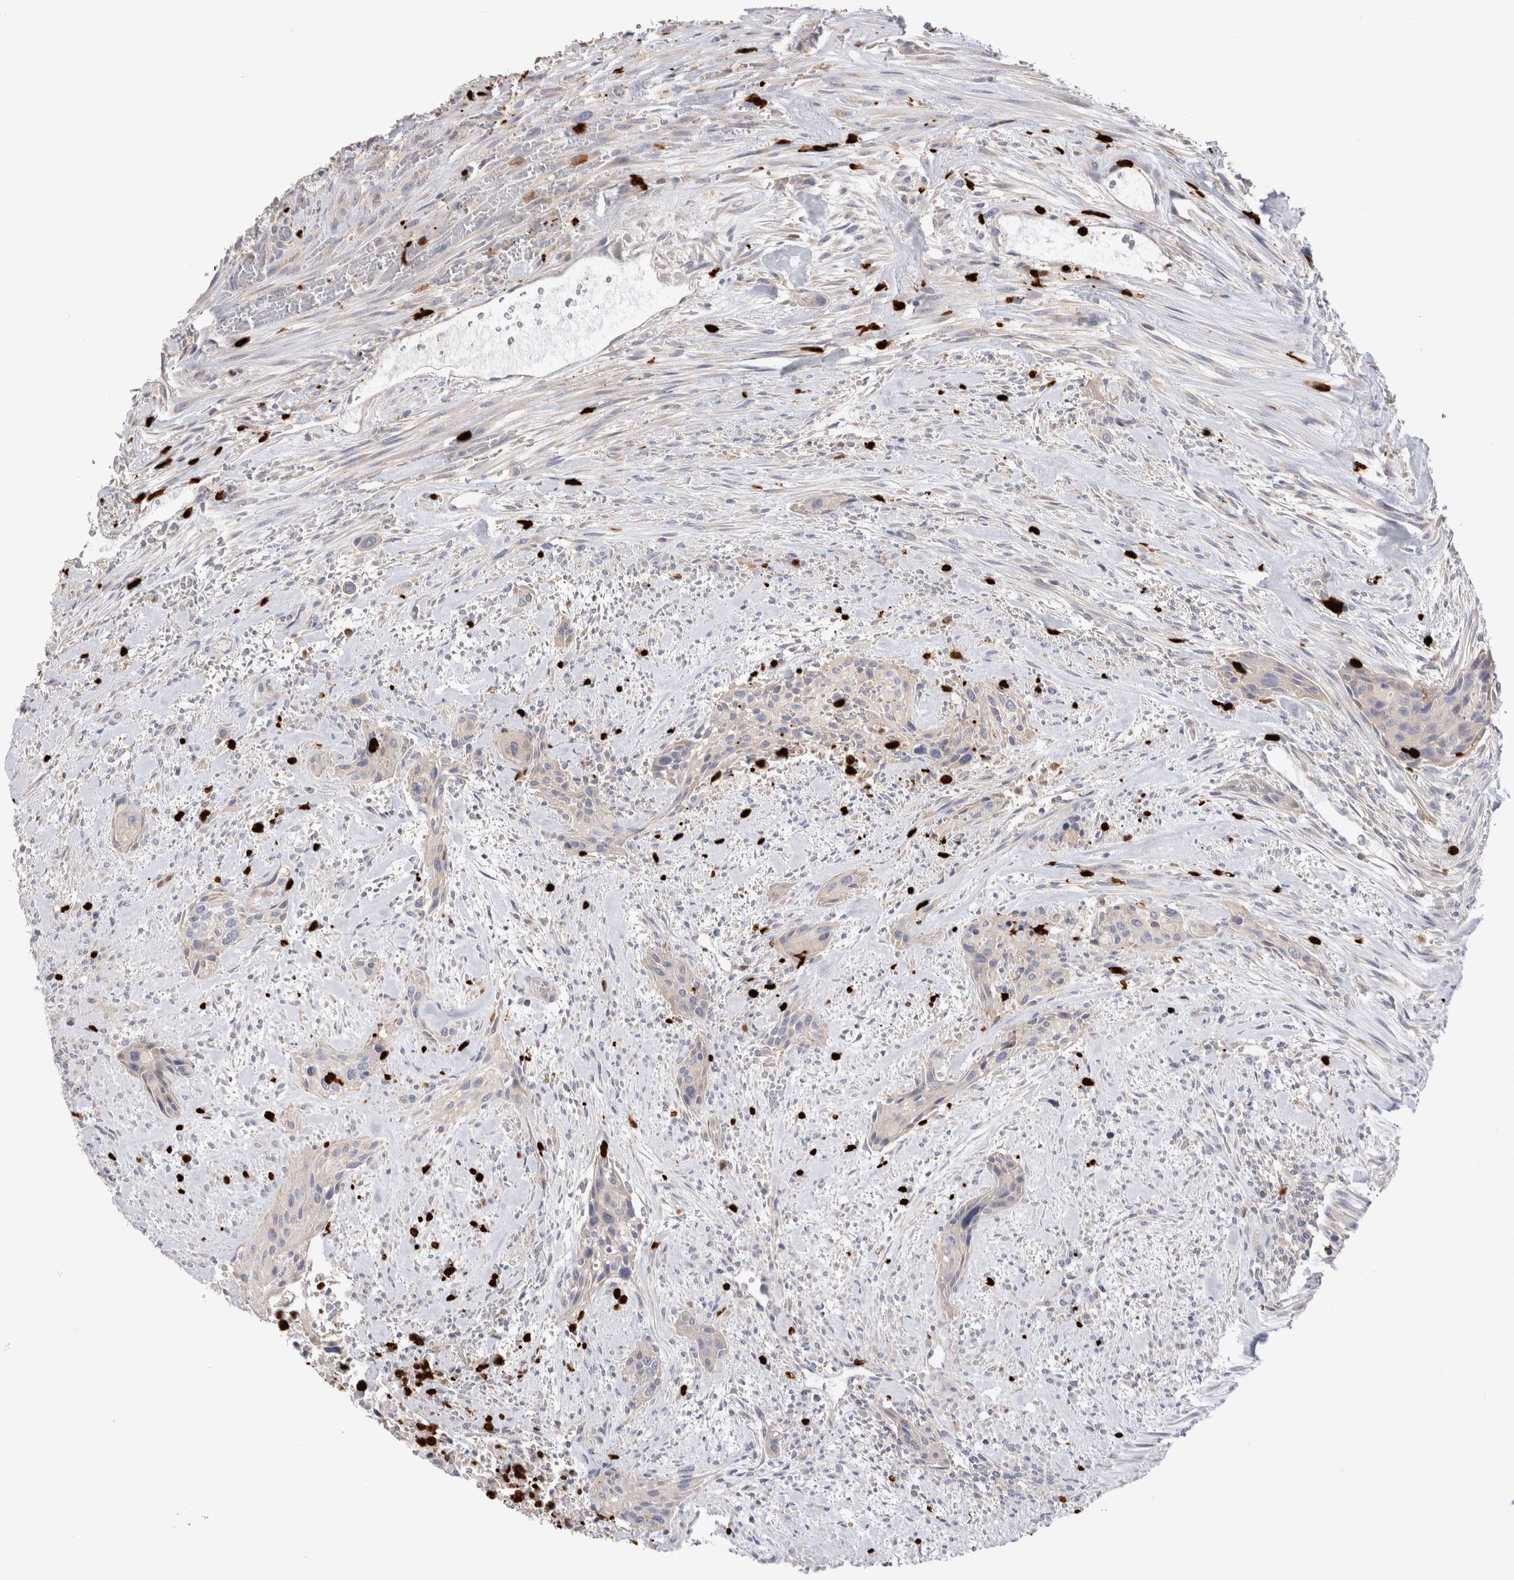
{"staining": {"intensity": "weak", "quantity": ">75%", "location": "cytoplasmic/membranous"}, "tissue": "urothelial cancer", "cell_type": "Tumor cells", "image_type": "cancer", "snomed": [{"axis": "morphology", "description": "Urothelial carcinoma, High grade"}, {"axis": "topography", "description": "Urinary bladder"}], "caption": "IHC photomicrograph of neoplastic tissue: human high-grade urothelial carcinoma stained using IHC exhibits low levels of weak protein expression localized specifically in the cytoplasmic/membranous of tumor cells, appearing as a cytoplasmic/membranous brown color.", "gene": "NXT2", "patient": {"sex": "male", "age": 35}}